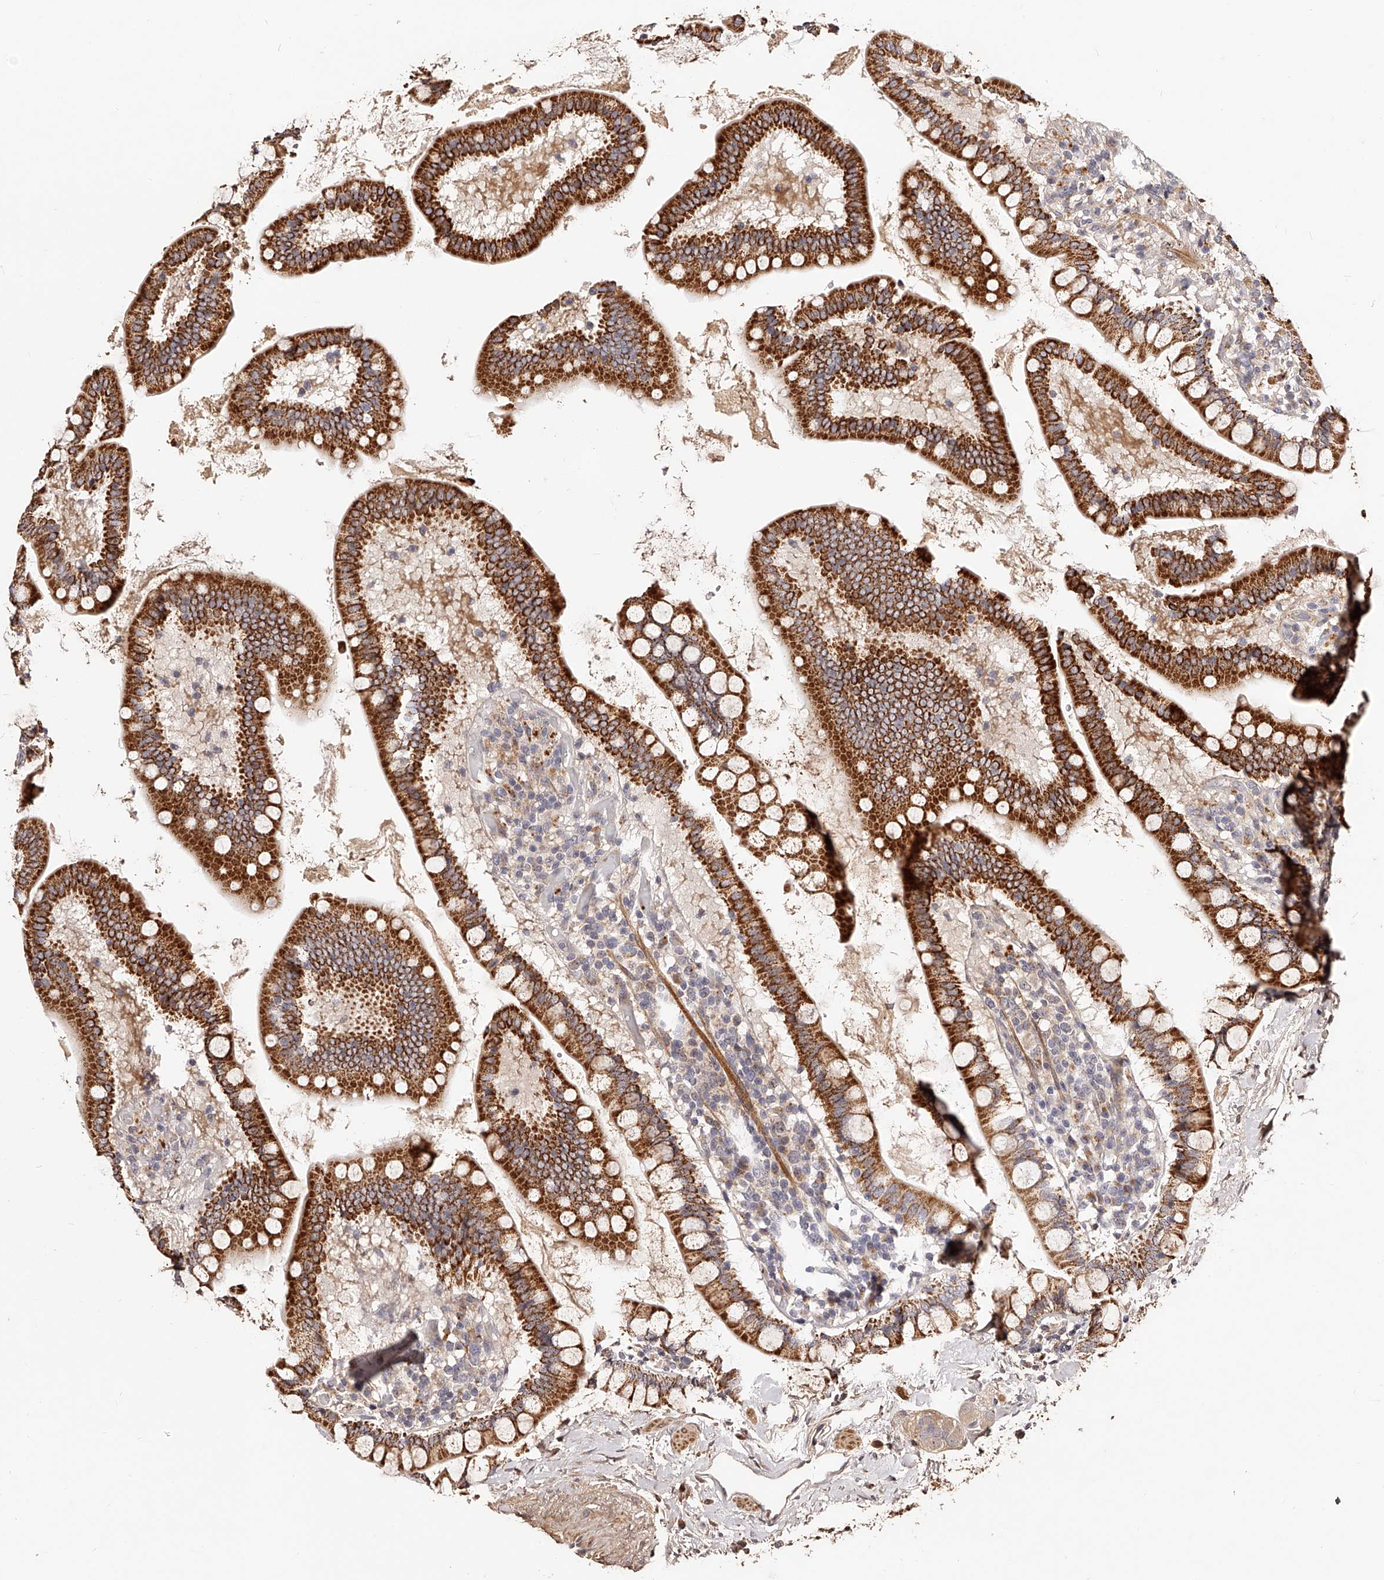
{"staining": {"intensity": "strong", "quantity": ">75%", "location": "cytoplasmic/membranous"}, "tissue": "small intestine", "cell_type": "Glandular cells", "image_type": "normal", "snomed": [{"axis": "morphology", "description": "Normal tissue, NOS"}, {"axis": "topography", "description": "Small intestine"}], "caption": "Immunohistochemical staining of benign small intestine demonstrates high levels of strong cytoplasmic/membranous staining in approximately >75% of glandular cells.", "gene": "ZNF502", "patient": {"sex": "female", "age": 84}}